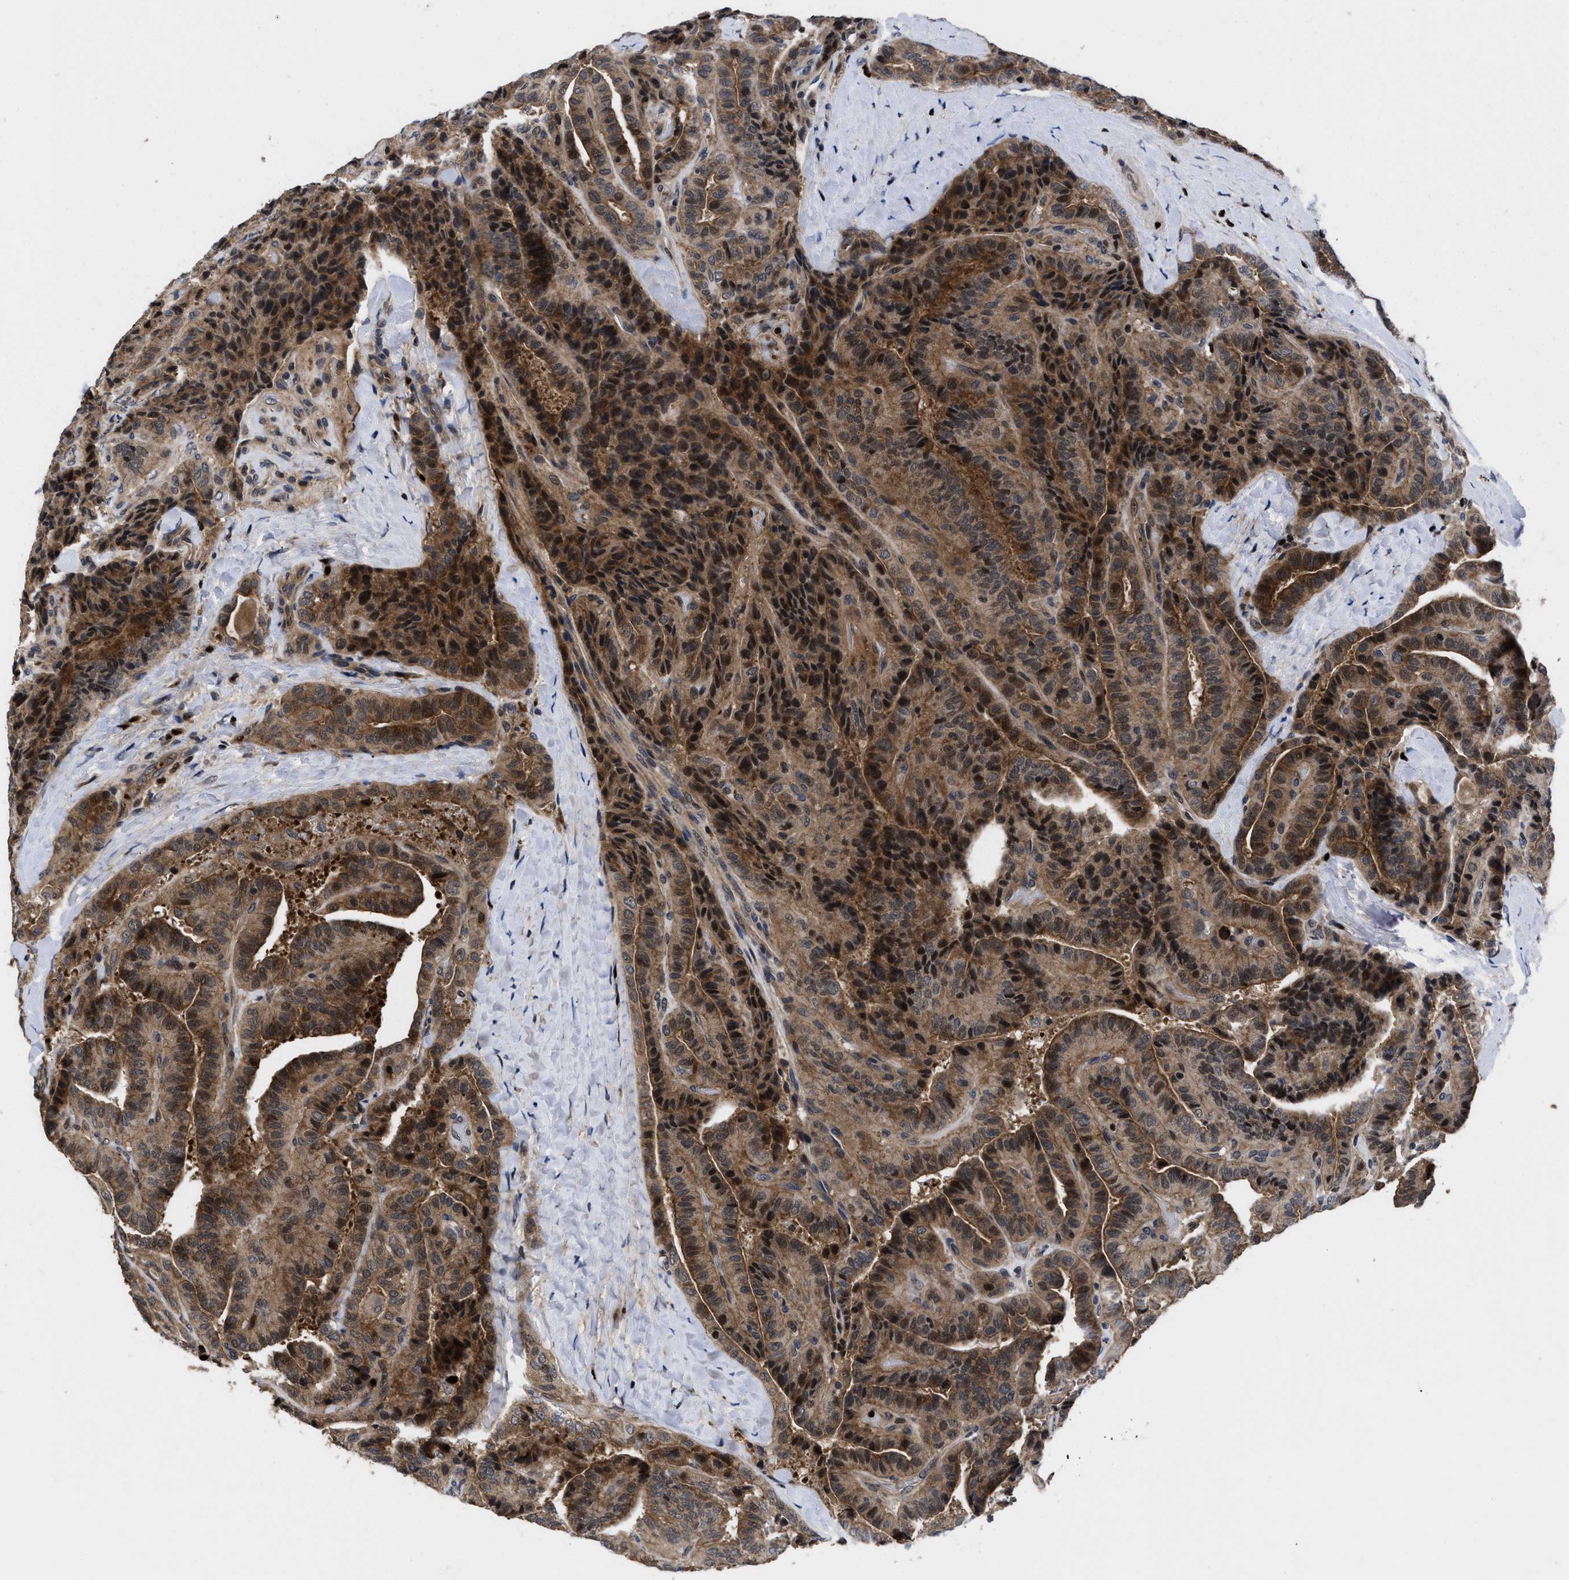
{"staining": {"intensity": "strong", "quantity": ">75%", "location": "cytoplasmic/membranous,nuclear"}, "tissue": "thyroid cancer", "cell_type": "Tumor cells", "image_type": "cancer", "snomed": [{"axis": "morphology", "description": "Papillary adenocarcinoma, NOS"}, {"axis": "topography", "description": "Thyroid gland"}], "caption": "Thyroid cancer (papillary adenocarcinoma) tissue displays strong cytoplasmic/membranous and nuclear positivity in about >75% of tumor cells, visualized by immunohistochemistry.", "gene": "FAM200A", "patient": {"sex": "male", "age": 77}}